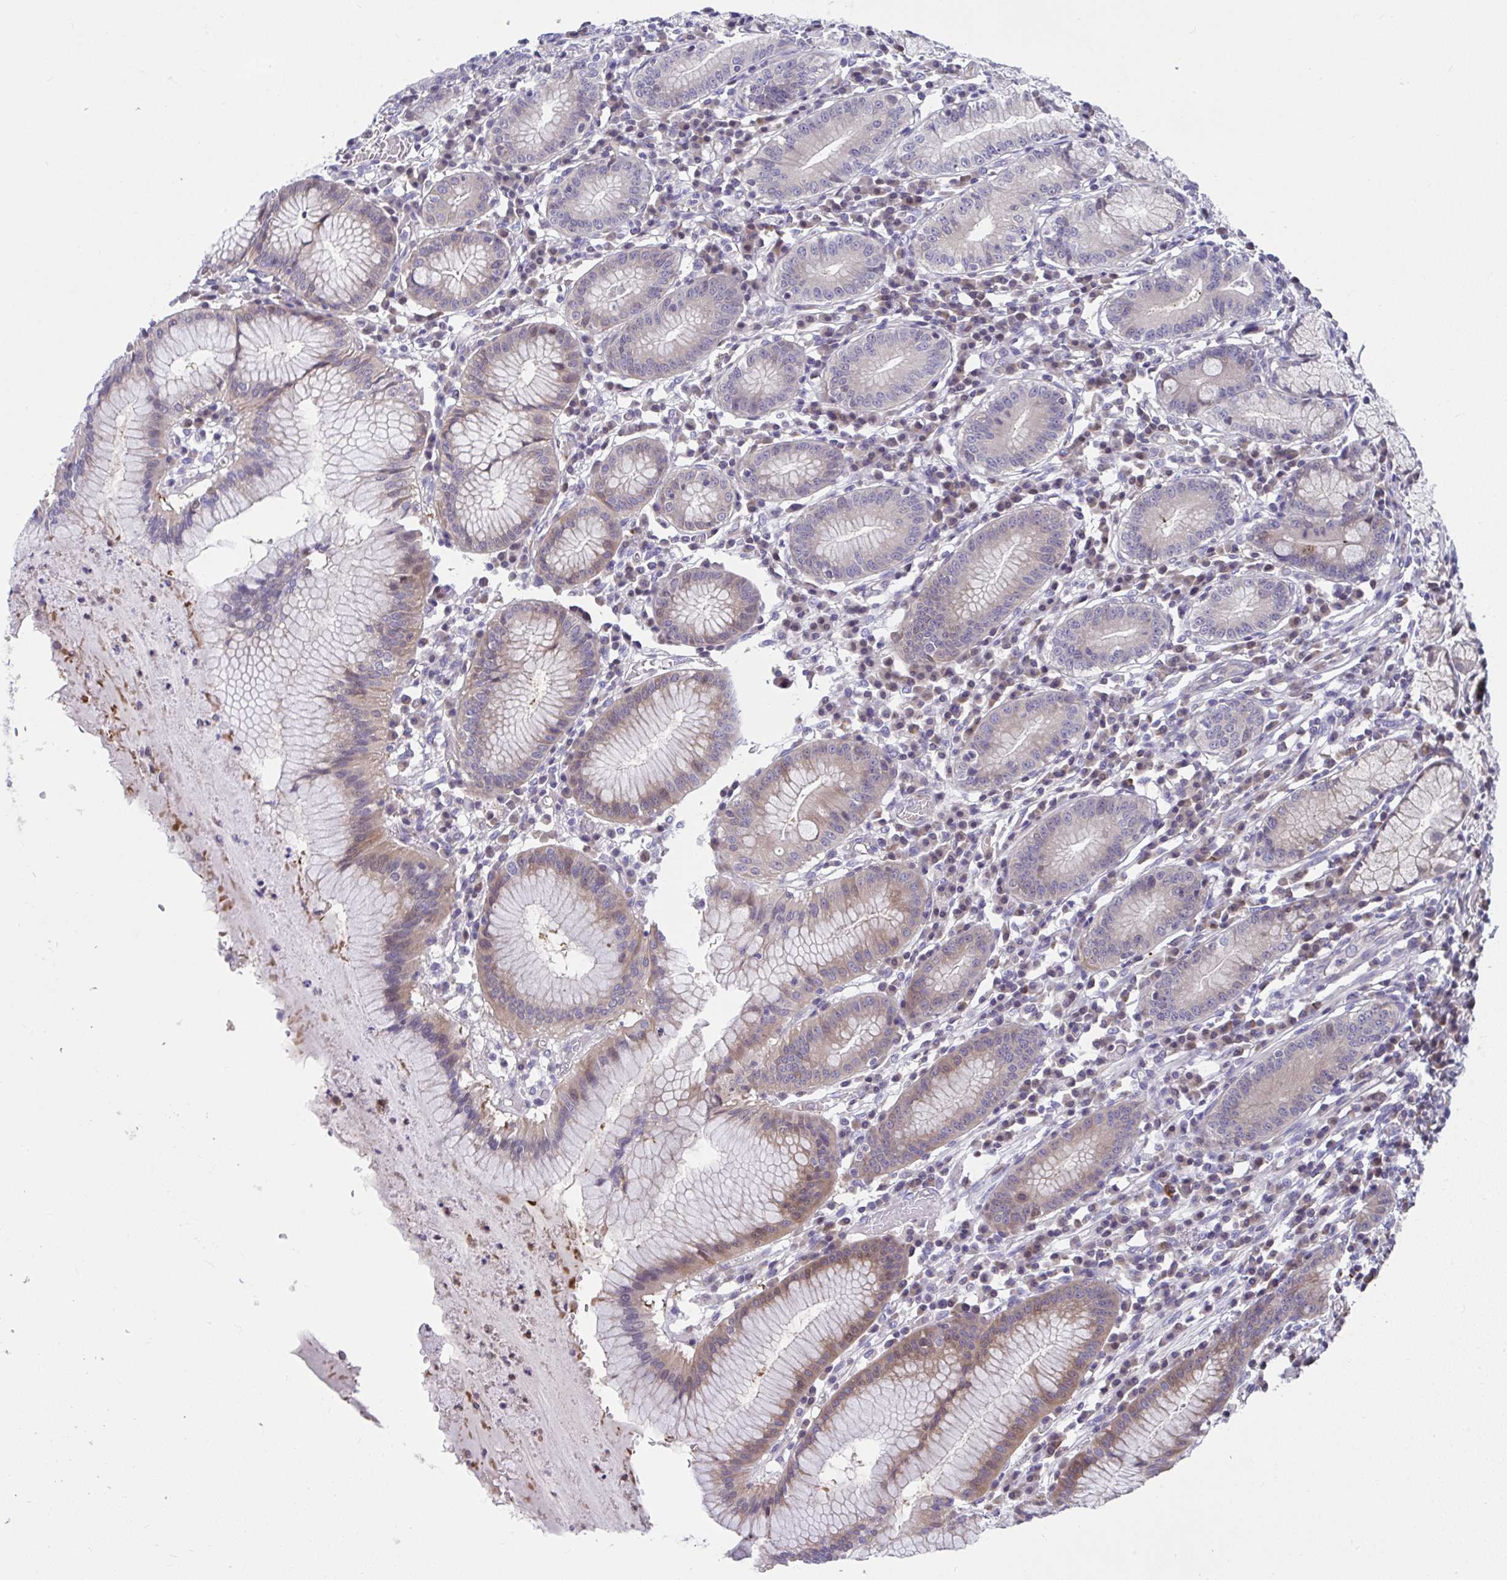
{"staining": {"intensity": "weak", "quantity": "25%-75%", "location": "cytoplasmic/membranous"}, "tissue": "stomach", "cell_type": "Glandular cells", "image_type": "normal", "snomed": [{"axis": "morphology", "description": "Normal tissue, NOS"}, {"axis": "topography", "description": "Stomach"}], "caption": "Immunohistochemistry micrograph of benign human stomach stained for a protein (brown), which demonstrates low levels of weak cytoplasmic/membranous positivity in approximately 25%-75% of glandular cells.", "gene": "PCDHB7", "patient": {"sex": "male", "age": 55}}